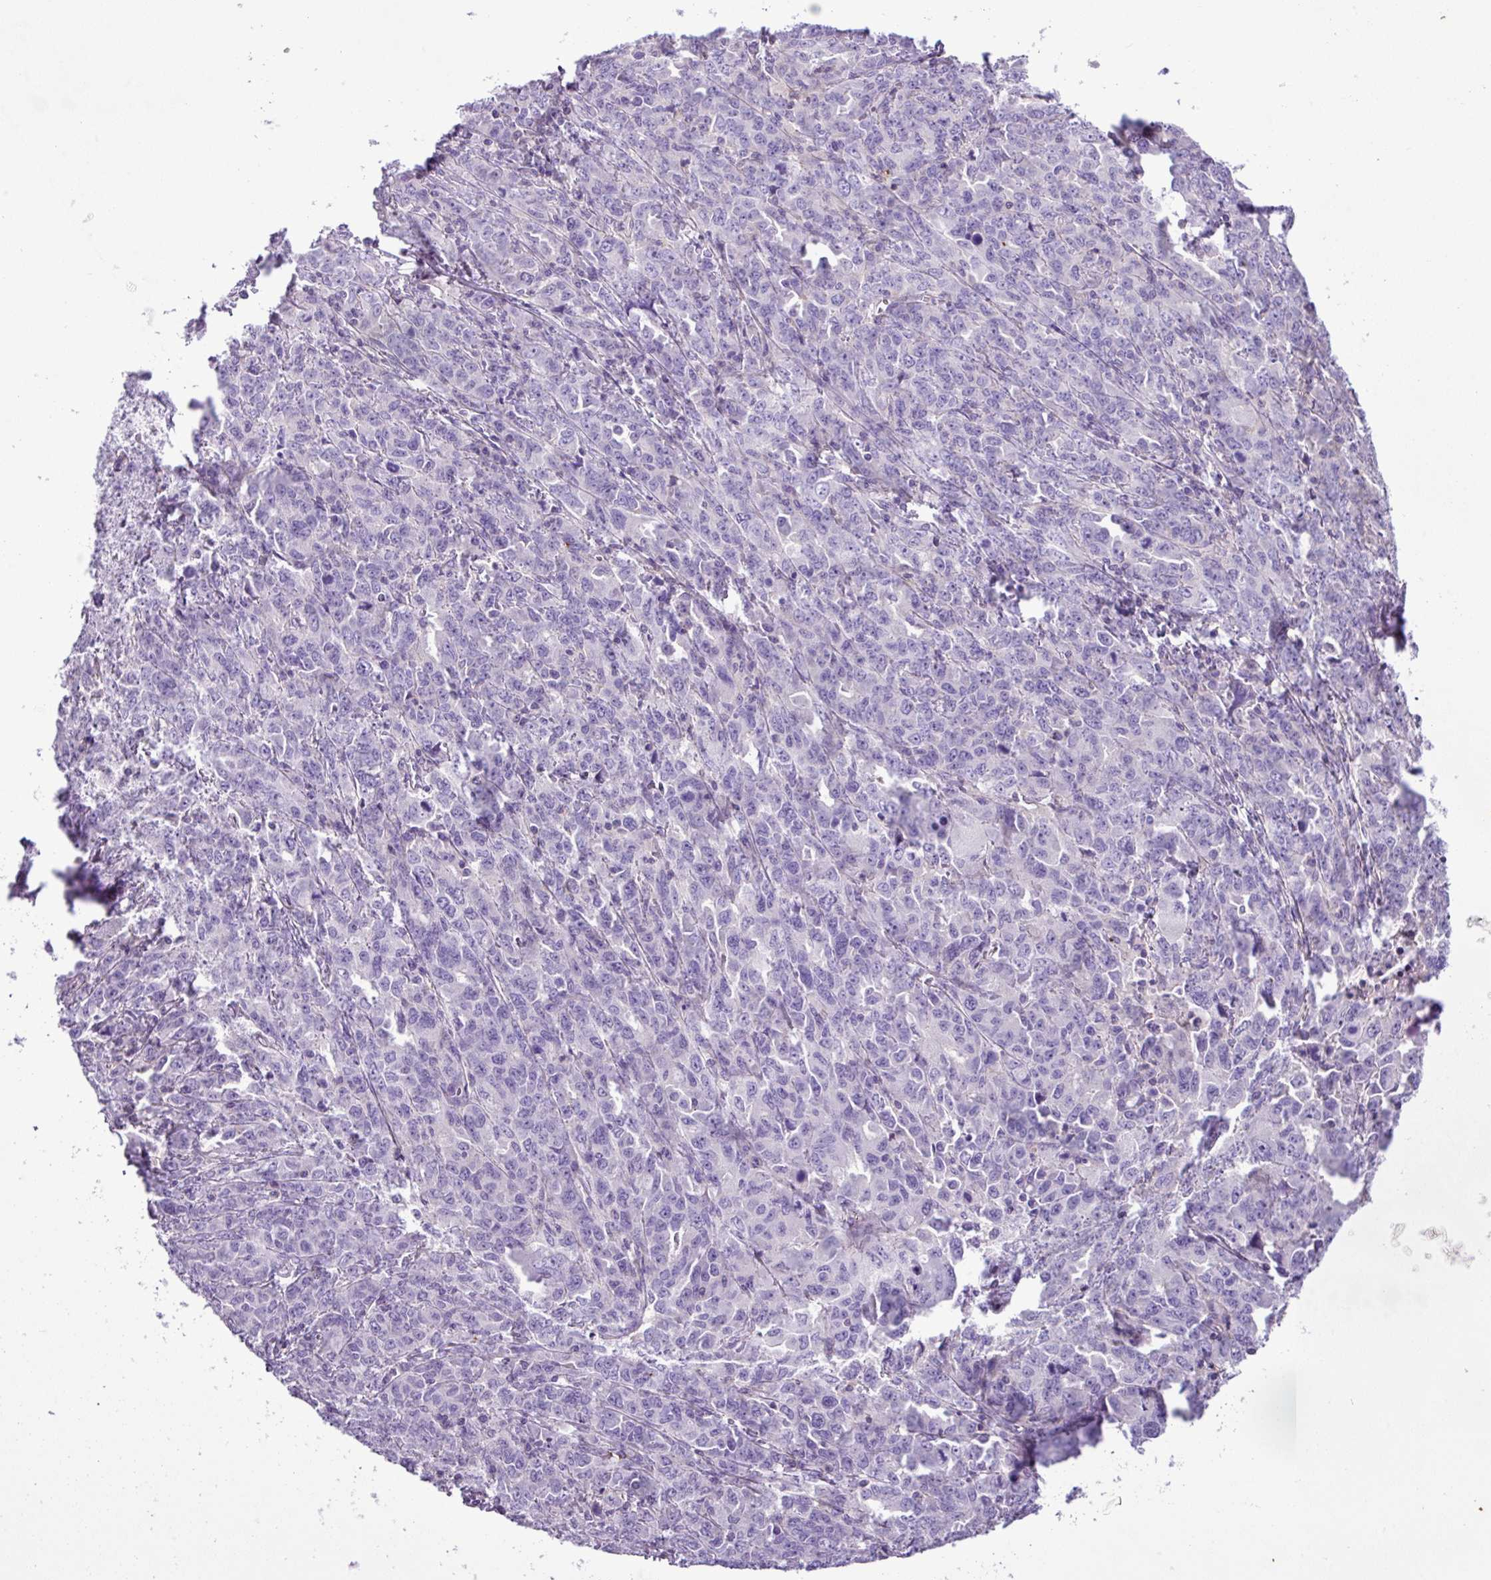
{"staining": {"intensity": "negative", "quantity": "none", "location": "none"}, "tissue": "ovarian cancer", "cell_type": "Tumor cells", "image_type": "cancer", "snomed": [{"axis": "morphology", "description": "Adenocarcinoma, NOS"}, {"axis": "morphology", "description": "Carcinoma, endometroid"}, {"axis": "topography", "description": "Ovary"}], "caption": "Tumor cells show no significant expression in endometroid carcinoma (ovarian).", "gene": "ZNF334", "patient": {"sex": "female", "age": 72}}